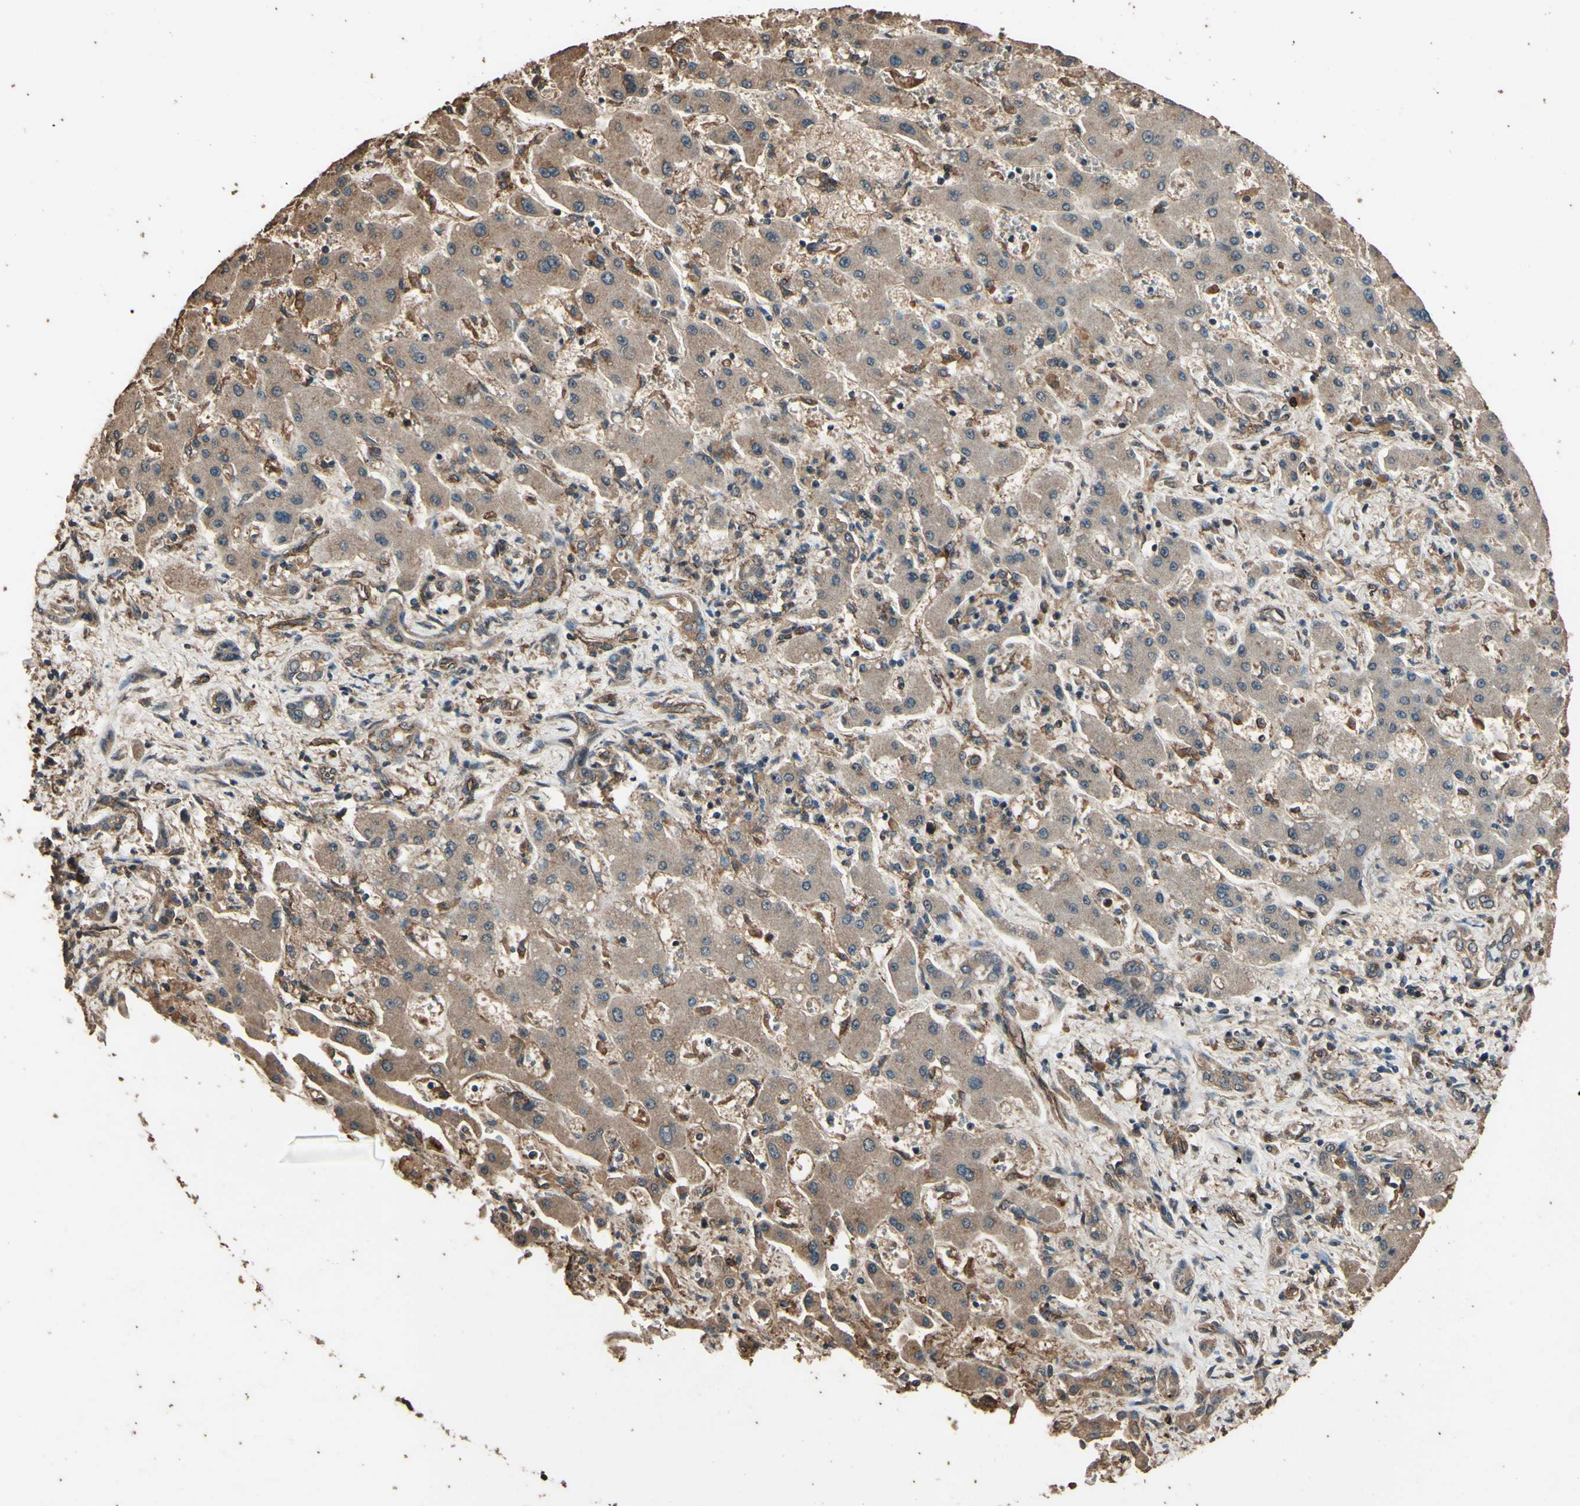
{"staining": {"intensity": "moderate", "quantity": ">75%", "location": "cytoplasmic/membranous"}, "tissue": "liver cancer", "cell_type": "Tumor cells", "image_type": "cancer", "snomed": [{"axis": "morphology", "description": "Cholangiocarcinoma"}, {"axis": "topography", "description": "Liver"}], "caption": "DAB immunohistochemical staining of human liver cancer (cholangiocarcinoma) exhibits moderate cytoplasmic/membranous protein positivity in approximately >75% of tumor cells. The protein of interest is stained brown, and the nuclei are stained in blue (DAB (3,3'-diaminobenzidine) IHC with brightfield microscopy, high magnification).", "gene": "TSPO", "patient": {"sex": "male", "age": 50}}